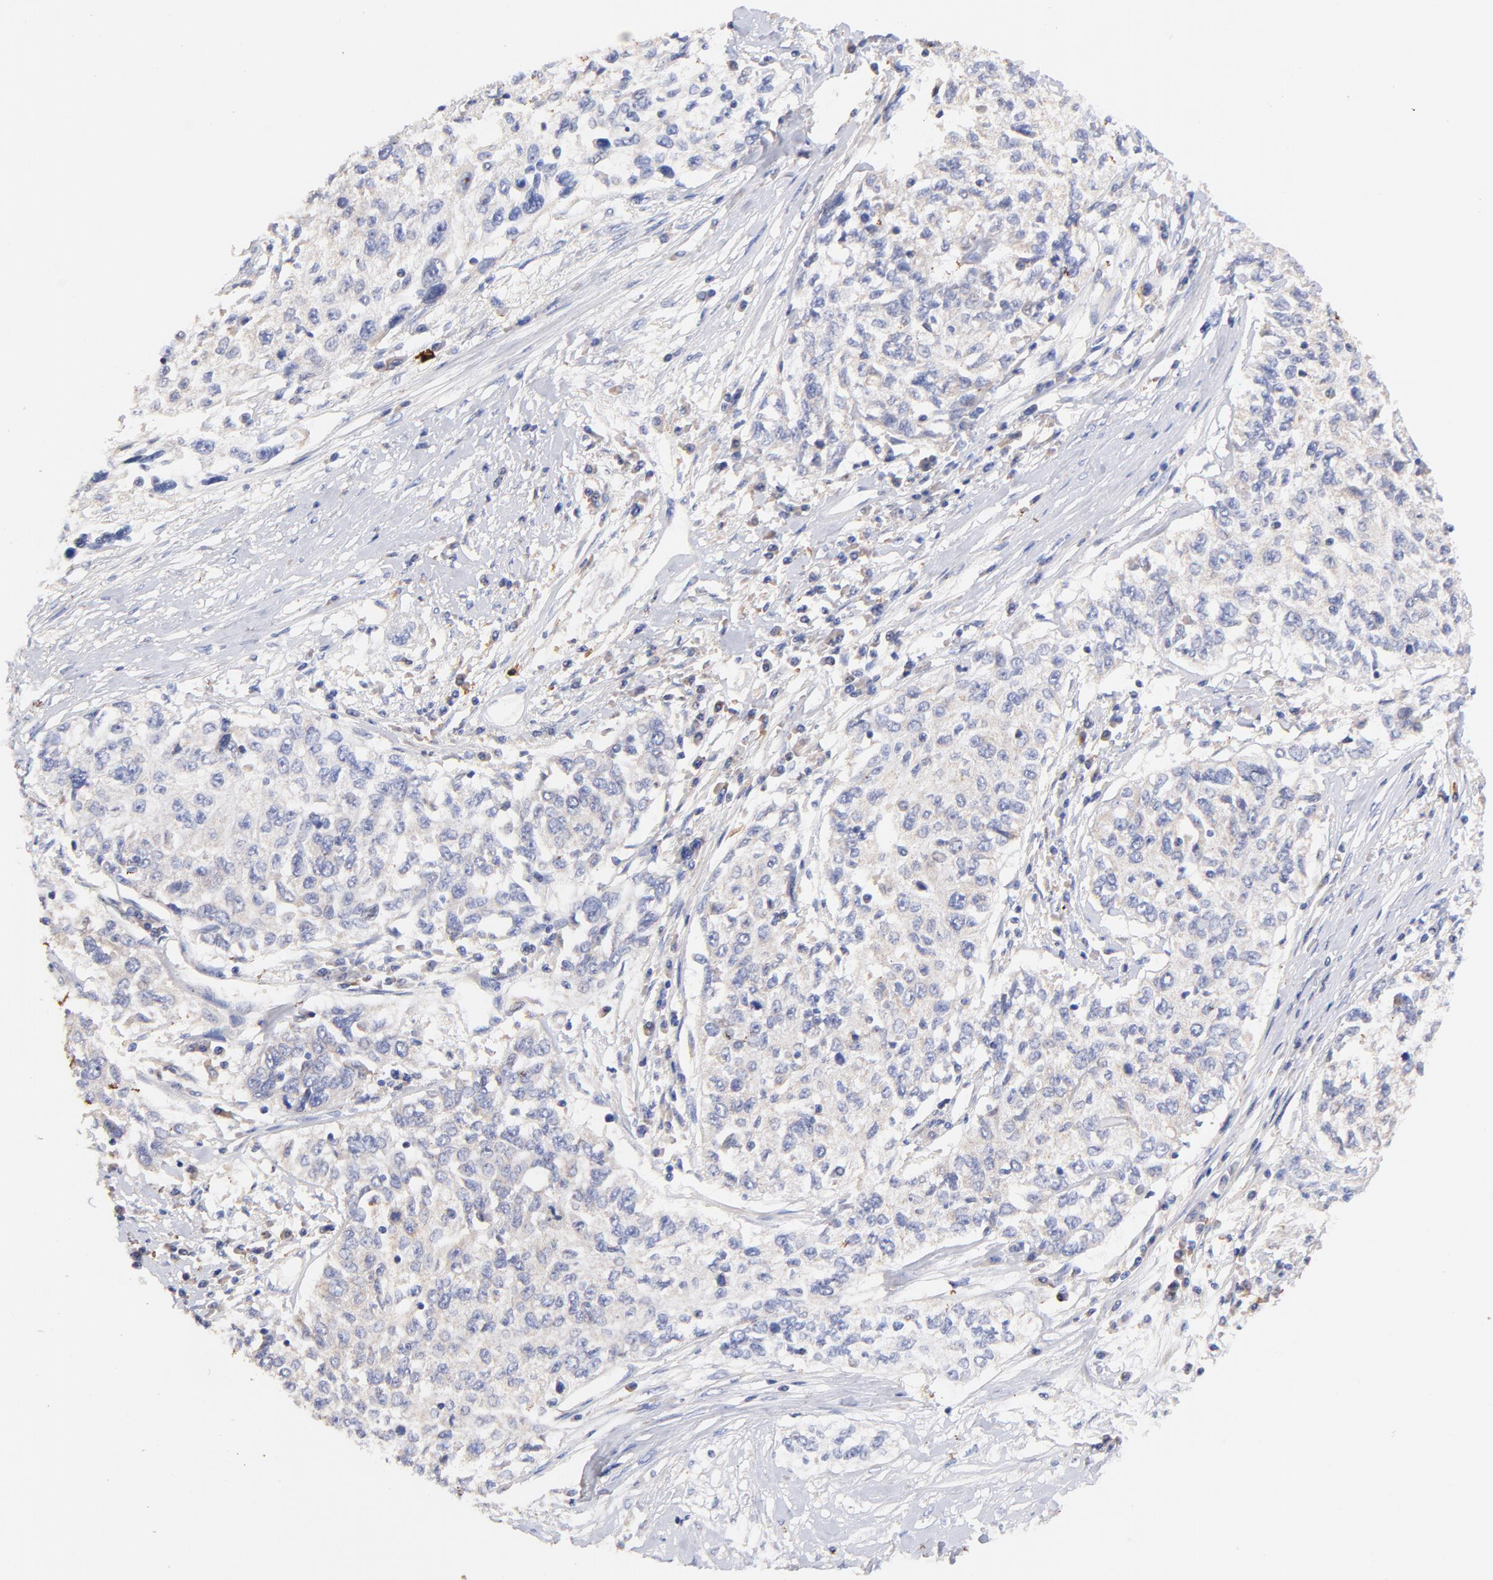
{"staining": {"intensity": "negative", "quantity": "none", "location": "none"}, "tissue": "cervical cancer", "cell_type": "Tumor cells", "image_type": "cancer", "snomed": [{"axis": "morphology", "description": "Squamous cell carcinoma, NOS"}, {"axis": "topography", "description": "Cervix"}], "caption": "Cervical squamous cell carcinoma stained for a protein using IHC reveals no positivity tumor cells.", "gene": "IGLV7-43", "patient": {"sex": "female", "age": 57}}